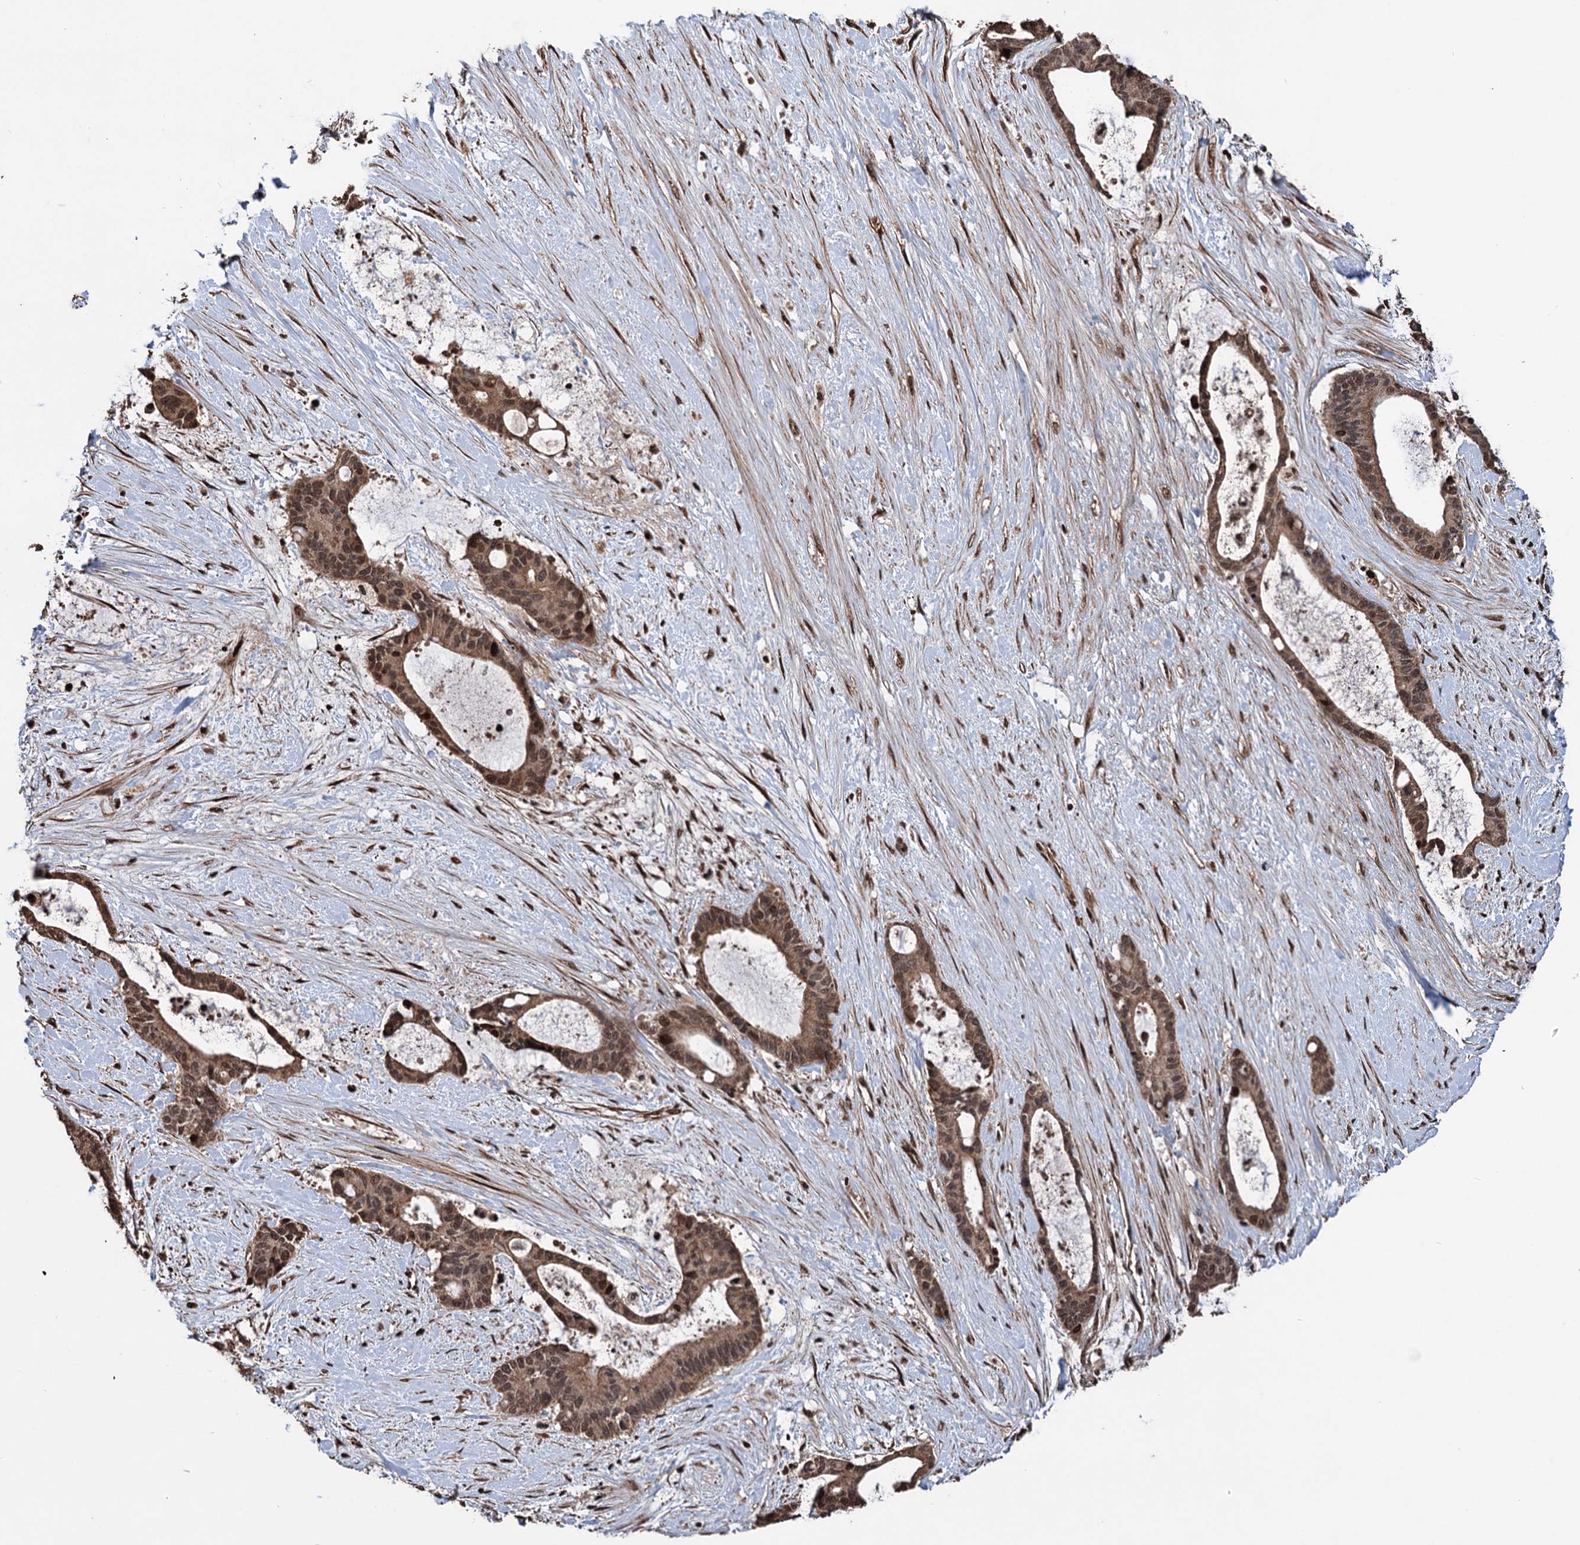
{"staining": {"intensity": "moderate", "quantity": "25%-75%", "location": "cytoplasmic/membranous,nuclear"}, "tissue": "liver cancer", "cell_type": "Tumor cells", "image_type": "cancer", "snomed": [{"axis": "morphology", "description": "Normal tissue, NOS"}, {"axis": "morphology", "description": "Cholangiocarcinoma"}, {"axis": "topography", "description": "Liver"}, {"axis": "topography", "description": "Peripheral nerve tissue"}], "caption": "Moderate cytoplasmic/membranous and nuclear expression for a protein is present in about 25%-75% of tumor cells of liver cholangiocarcinoma using immunohistochemistry.", "gene": "EYA4", "patient": {"sex": "female", "age": 73}}